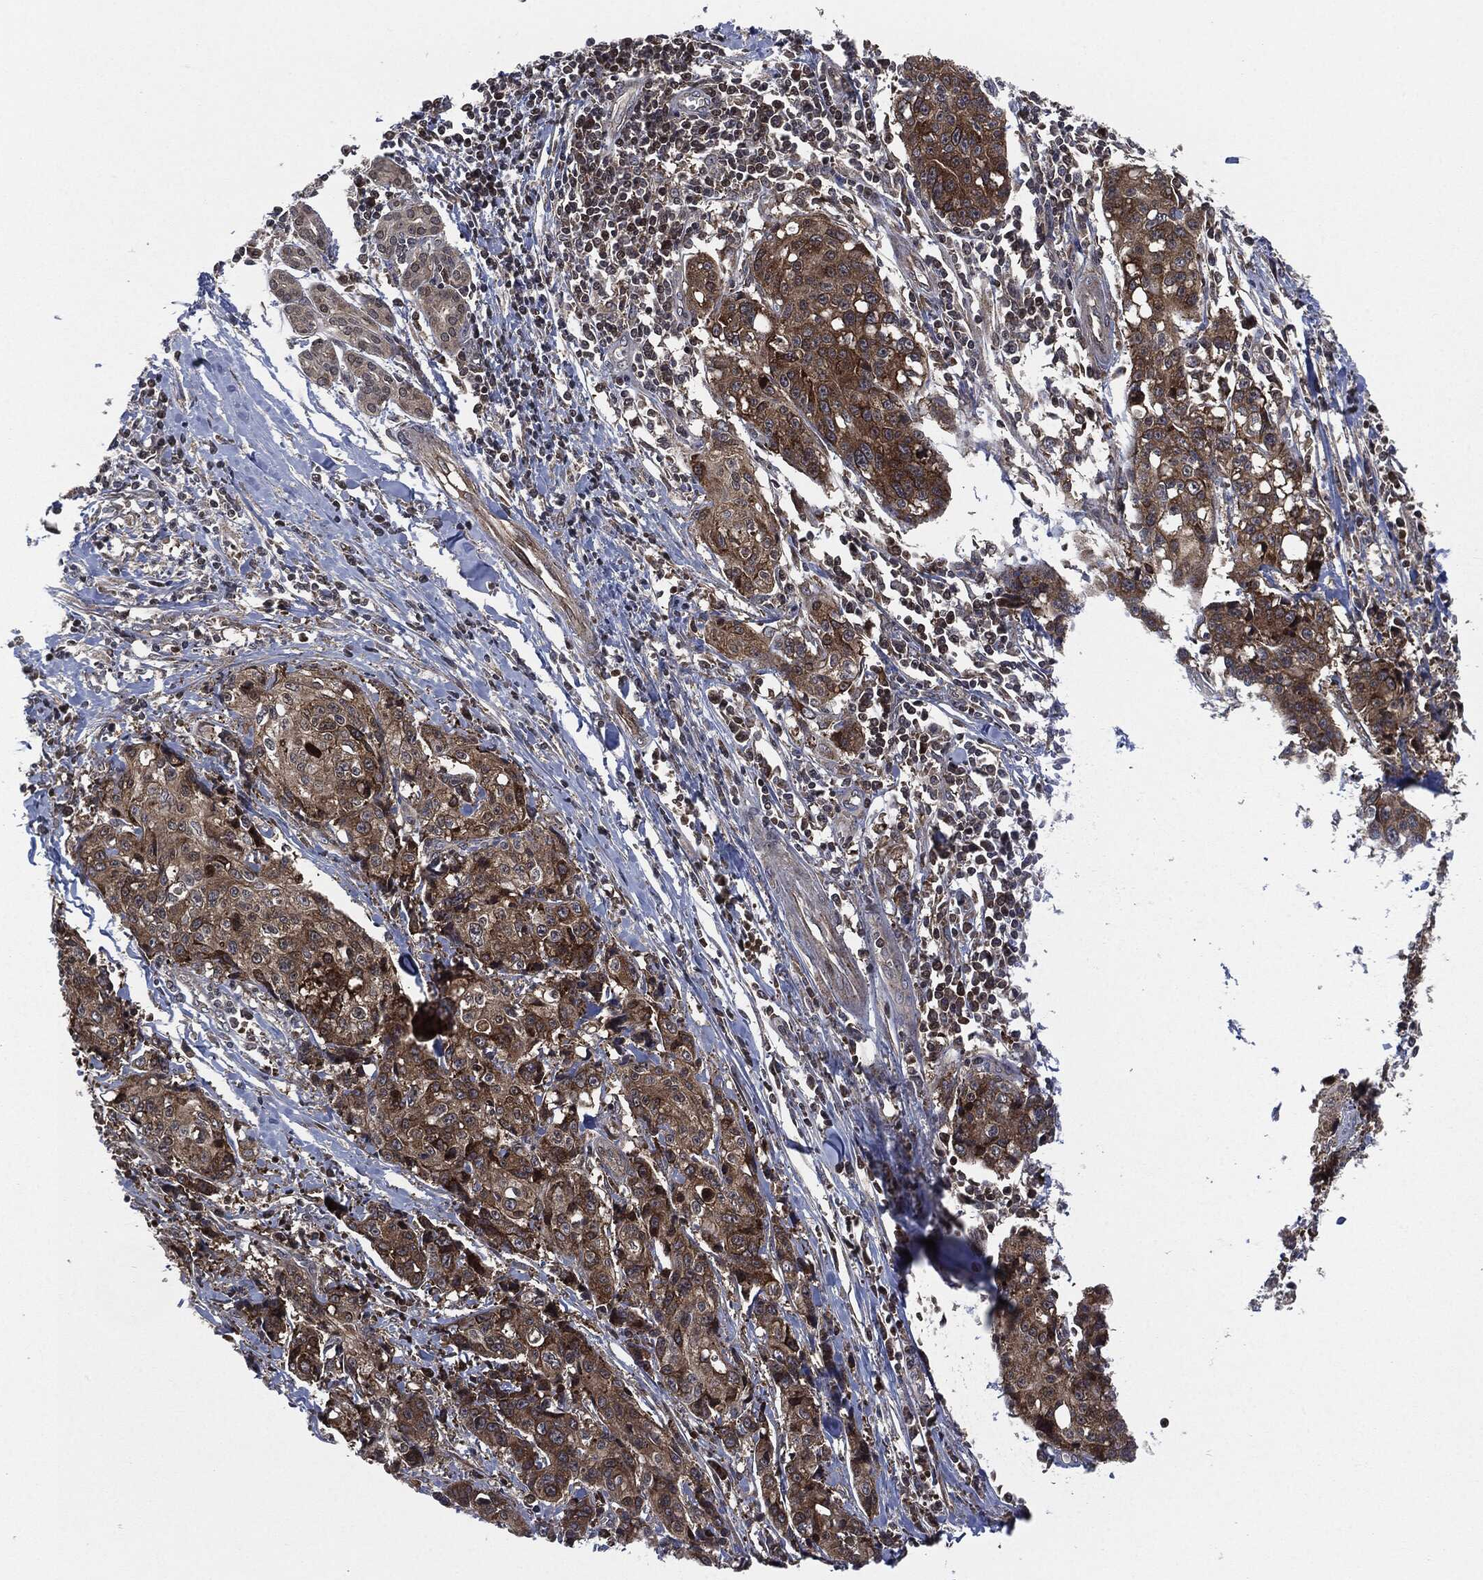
{"staining": {"intensity": "moderate", "quantity": ">75%", "location": "cytoplasmic/membranous"}, "tissue": "pancreatic cancer", "cell_type": "Tumor cells", "image_type": "cancer", "snomed": [{"axis": "morphology", "description": "Adenocarcinoma, NOS"}, {"axis": "topography", "description": "Pancreas"}], "caption": "The photomicrograph displays immunohistochemical staining of pancreatic cancer. There is moderate cytoplasmic/membranous positivity is present in approximately >75% of tumor cells.", "gene": "HRAS", "patient": {"sex": "male", "age": 64}}